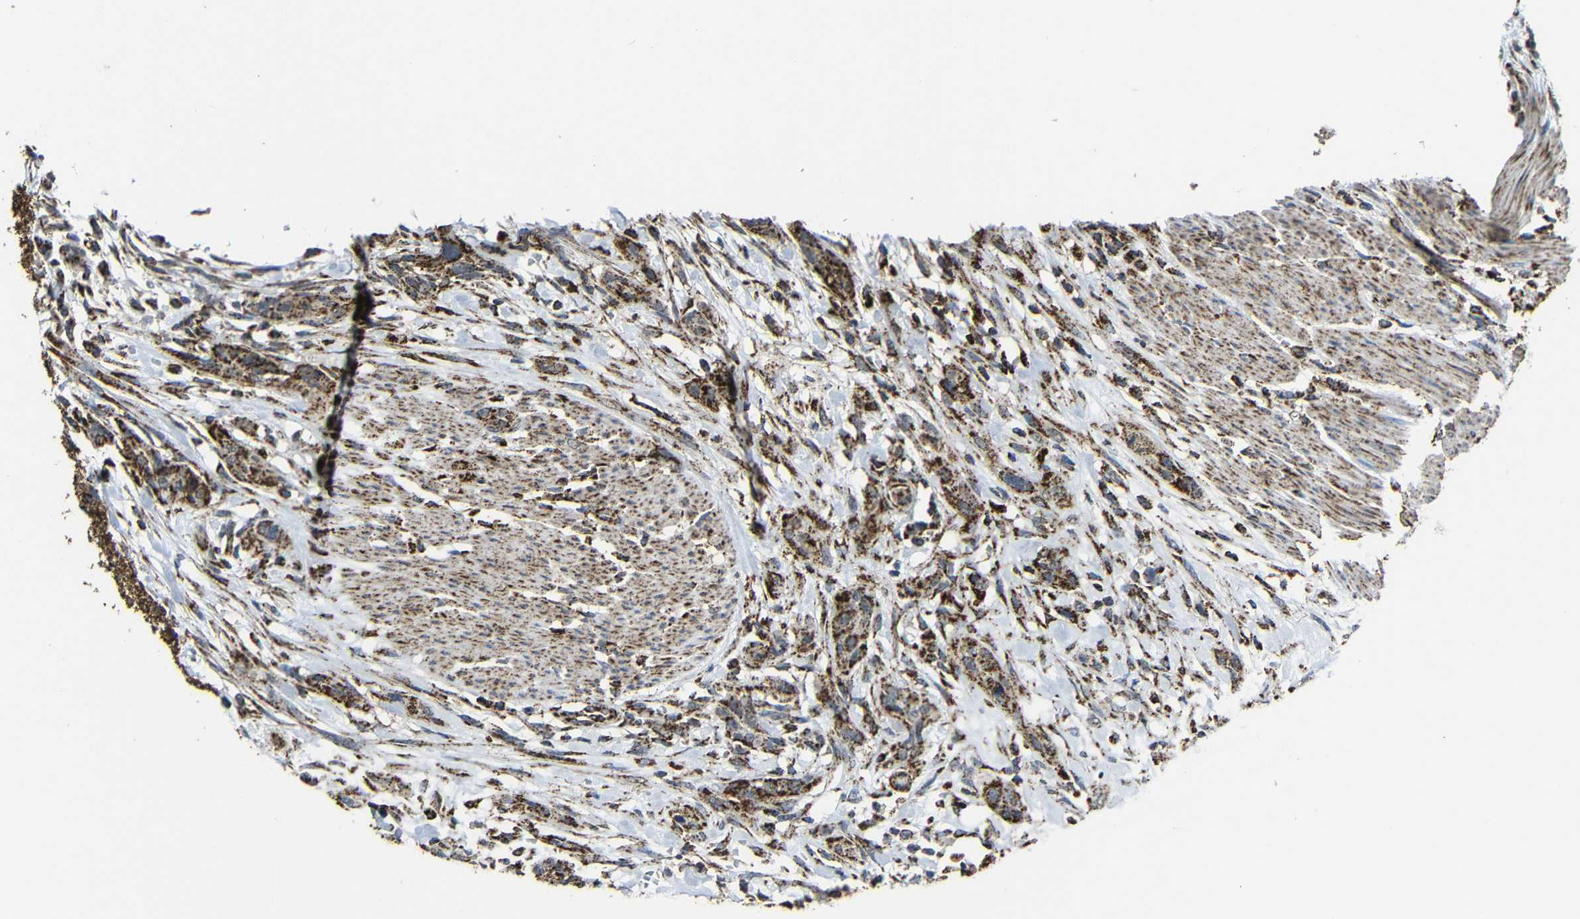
{"staining": {"intensity": "moderate", "quantity": ">75%", "location": "cytoplasmic/membranous"}, "tissue": "urothelial cancer", "cell_type": "Tumor cells", "image_type": "cancer", "snomed": [{"axis": "morphology", "description": "Urothelial carcinoma, High grade"}, {"axis": "topography", "description": "Urinary bladder"}], "caption": "An immunohistochemistry (IHC) histopathology image of tumor tissue is shown. Protein staining in brown shows moderate cytoplasmic/membranous positivity in urothelial cancer within tumor cells.", "gene": "ATP5F1A", "patient": {"sex": "male", "age": 35}}